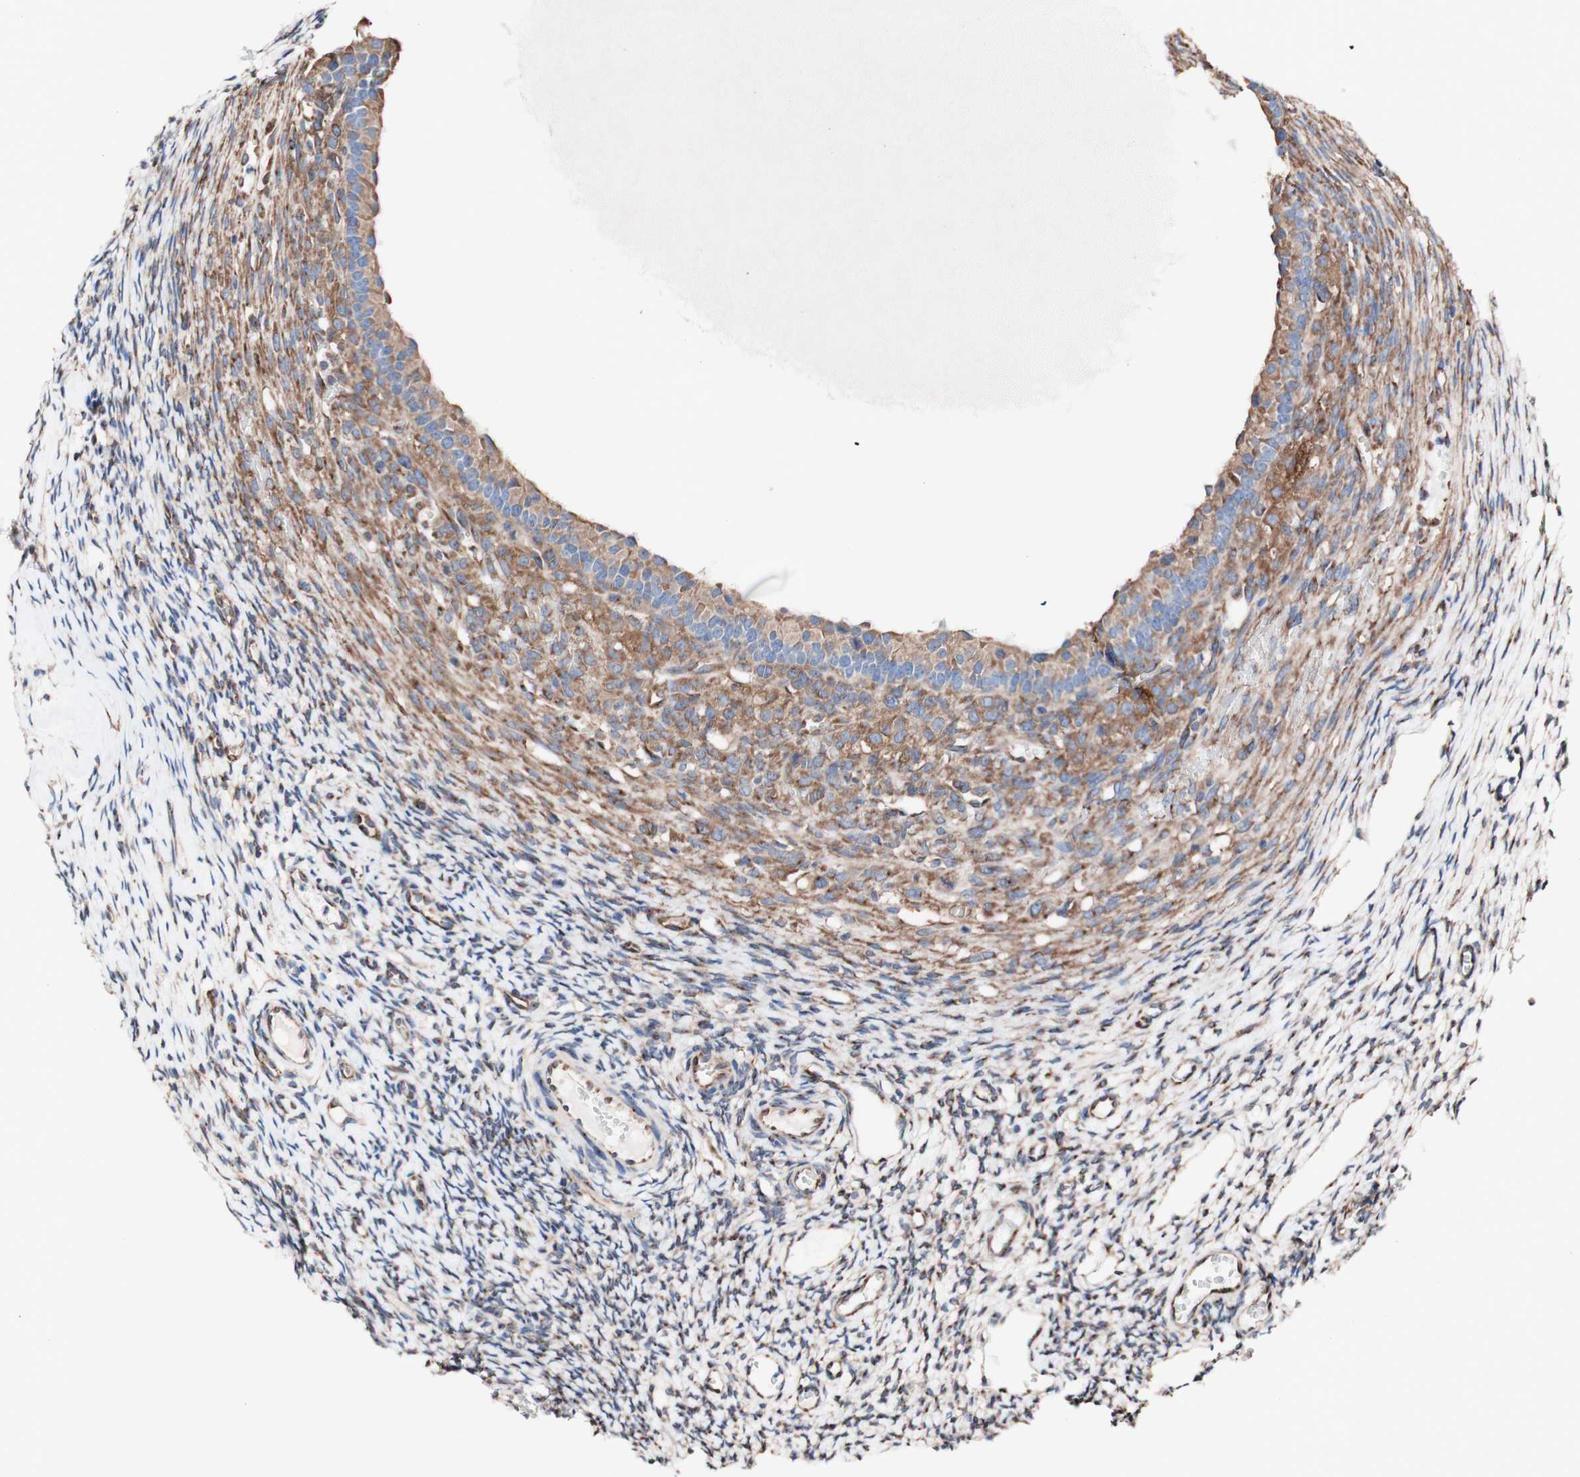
{"staining": {"intensity": "moderate", "quantity": ">75%", "location": "cytoplasmic/membranous"}, "tissue": "ovary", "cell_type": "Ovarian stroma cells", "image_type": "normal", "snomed": [{"axis": "morphology", "description": "Normal tissue, NOS"}, {"axis": "topography", "description": "Ovary"}], "caption": "Immunohistochemical staining of unremarkable human ovary reveals medium levels of moderate cytoplasmic/membranous positivity in about >75% of ovarian stroma cells. The staining is performed using DAB brown chromogen to label protein expression. The nuclei are counter-stained blue using hematoxylin.", "gene": "LRIG3", "patient": {"sex": "female", "age": 33}}